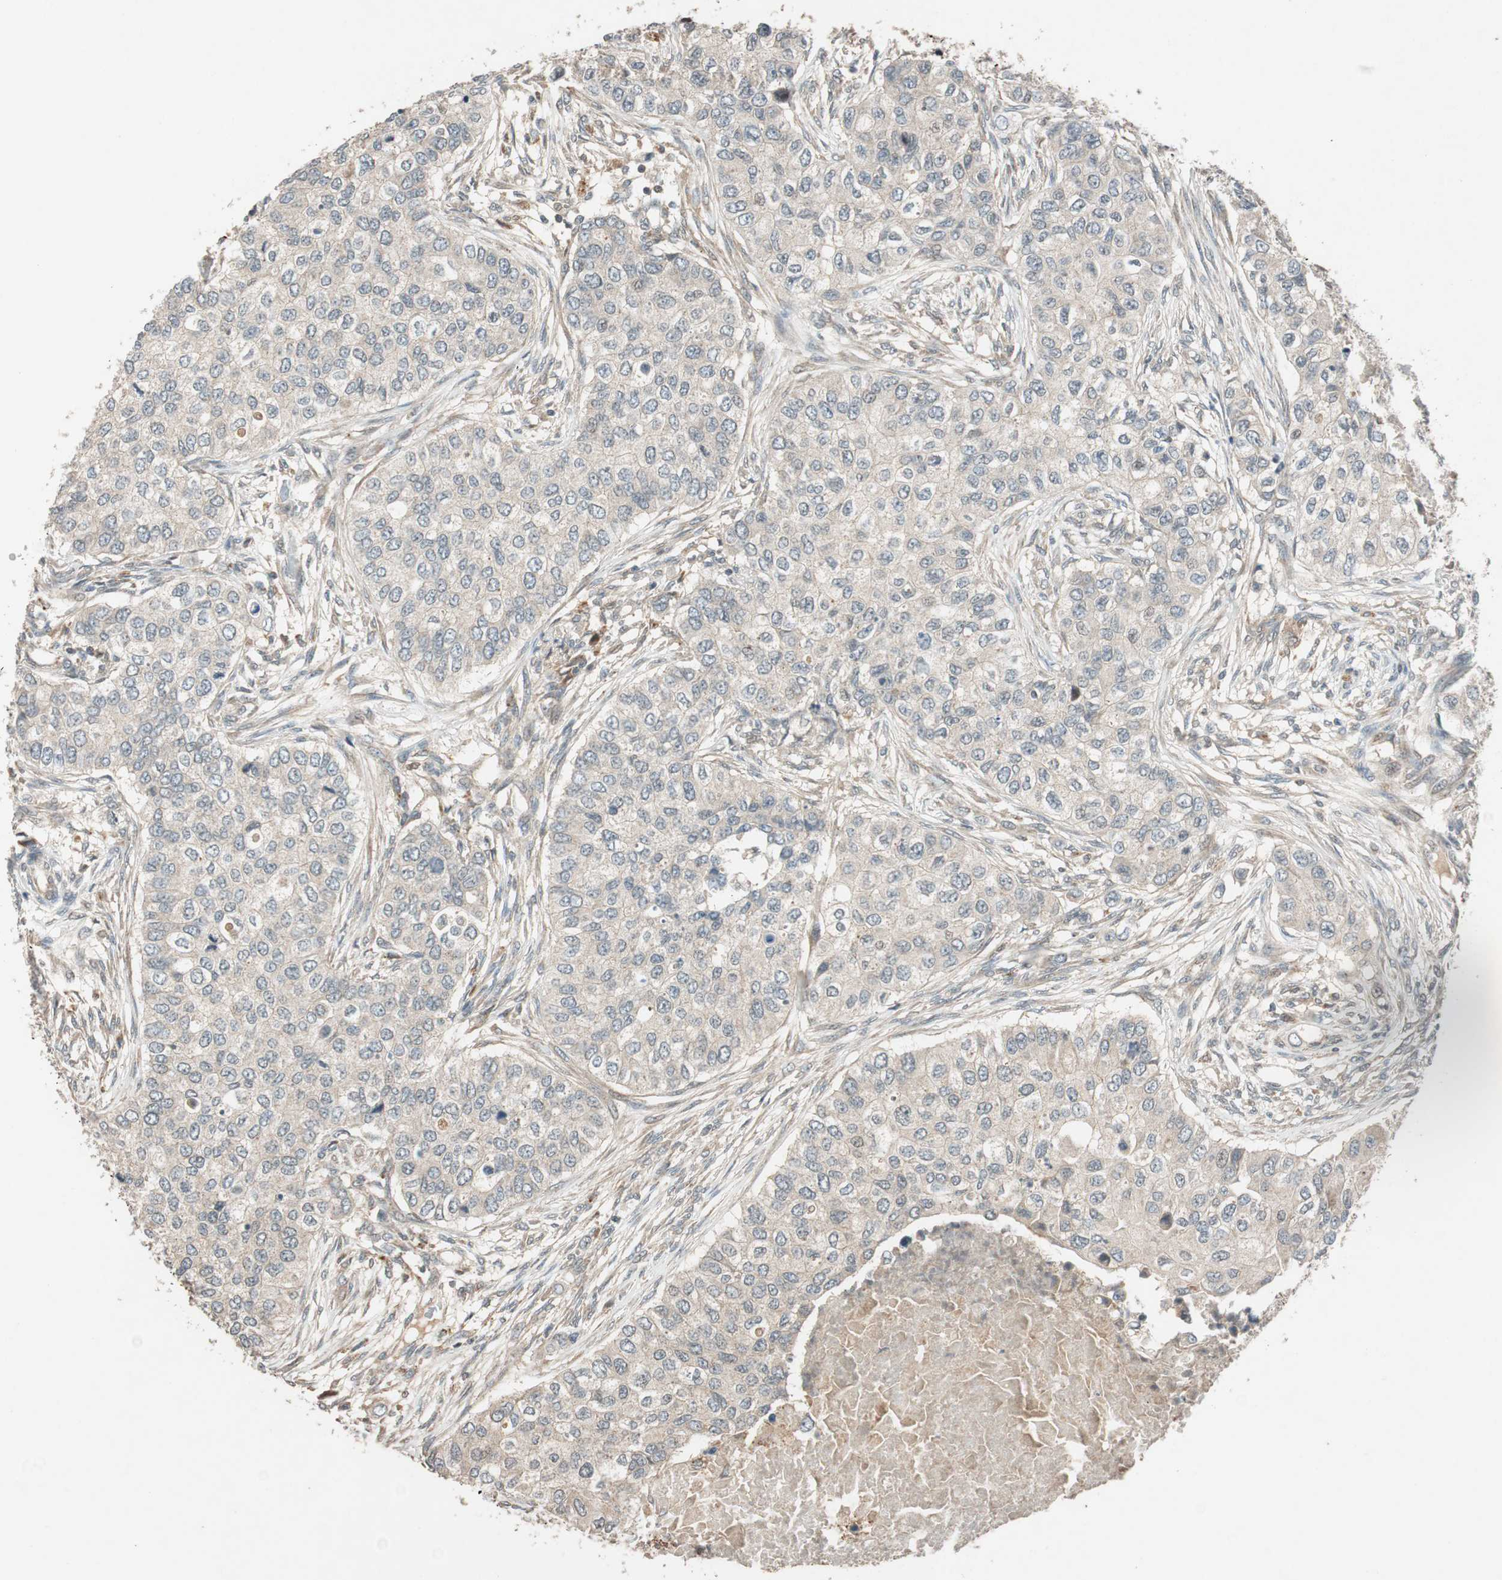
{"staining": {"intensity": "weak", "quantity": ">75%", "location": "cytoplasmic/membranous"}, "tissue": "breast cancer", "cell_type": "Tumor cells", "image_type": "cancer", "snomed": [{"axis": "morphology", "description": "Normal tissue, NOS"}, {"axis": "morphology", "description": "Duct carcinoma"}, {"axis": "topography", "description": "Breast"}], "caption": "IHC (DAB (3,3'-diaminobenzidine)) staining of human breast cancer (intraductal carcinoma) demonstrates weak cytoplasmic/membranous protein staining in approximately >75% of tumor cells.", "gene": "GLB1", "patient": {"sex": "female", "age": 49}}